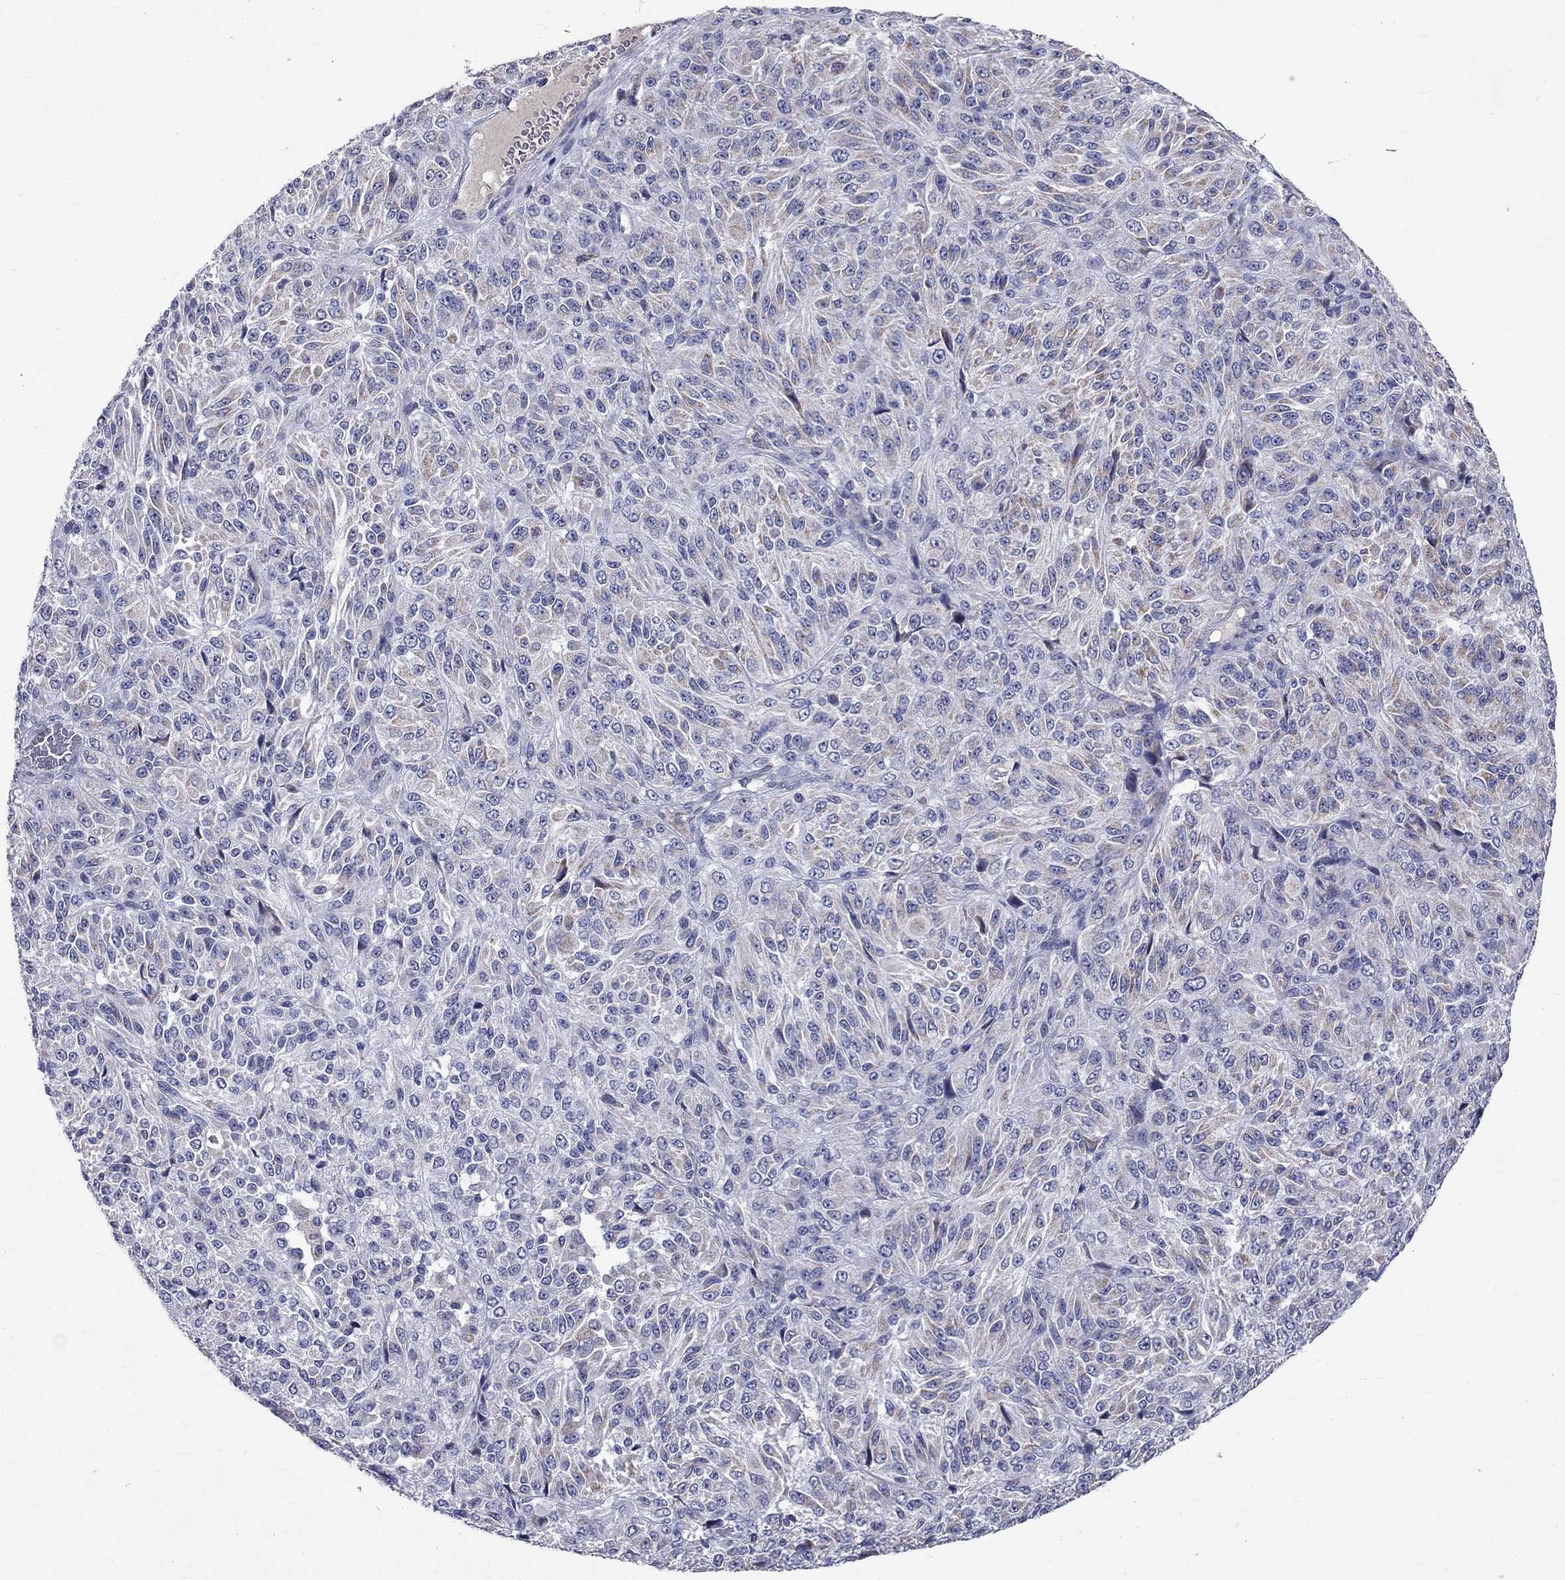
{"staining": {"intensity": "negative", "quantity": "none", "location": "none"}, "tissue": "melanoma", "cell_type": "Tumor cells", "image_type": "cancer", "snomed": [{"axis": "morphology", "description": "Malignant melanoma, Metastatic site"}, {"axis": "topography", "description": "Brain"}], "caption": "Tumor cells are negative for brown protein staining in malignant melanoma (metastatic site). (DAB IHC visualized using brightfield microscopy, high magnification).", "gene": "SLC4A10", "patient": {"sex": "female", "age": 56}}